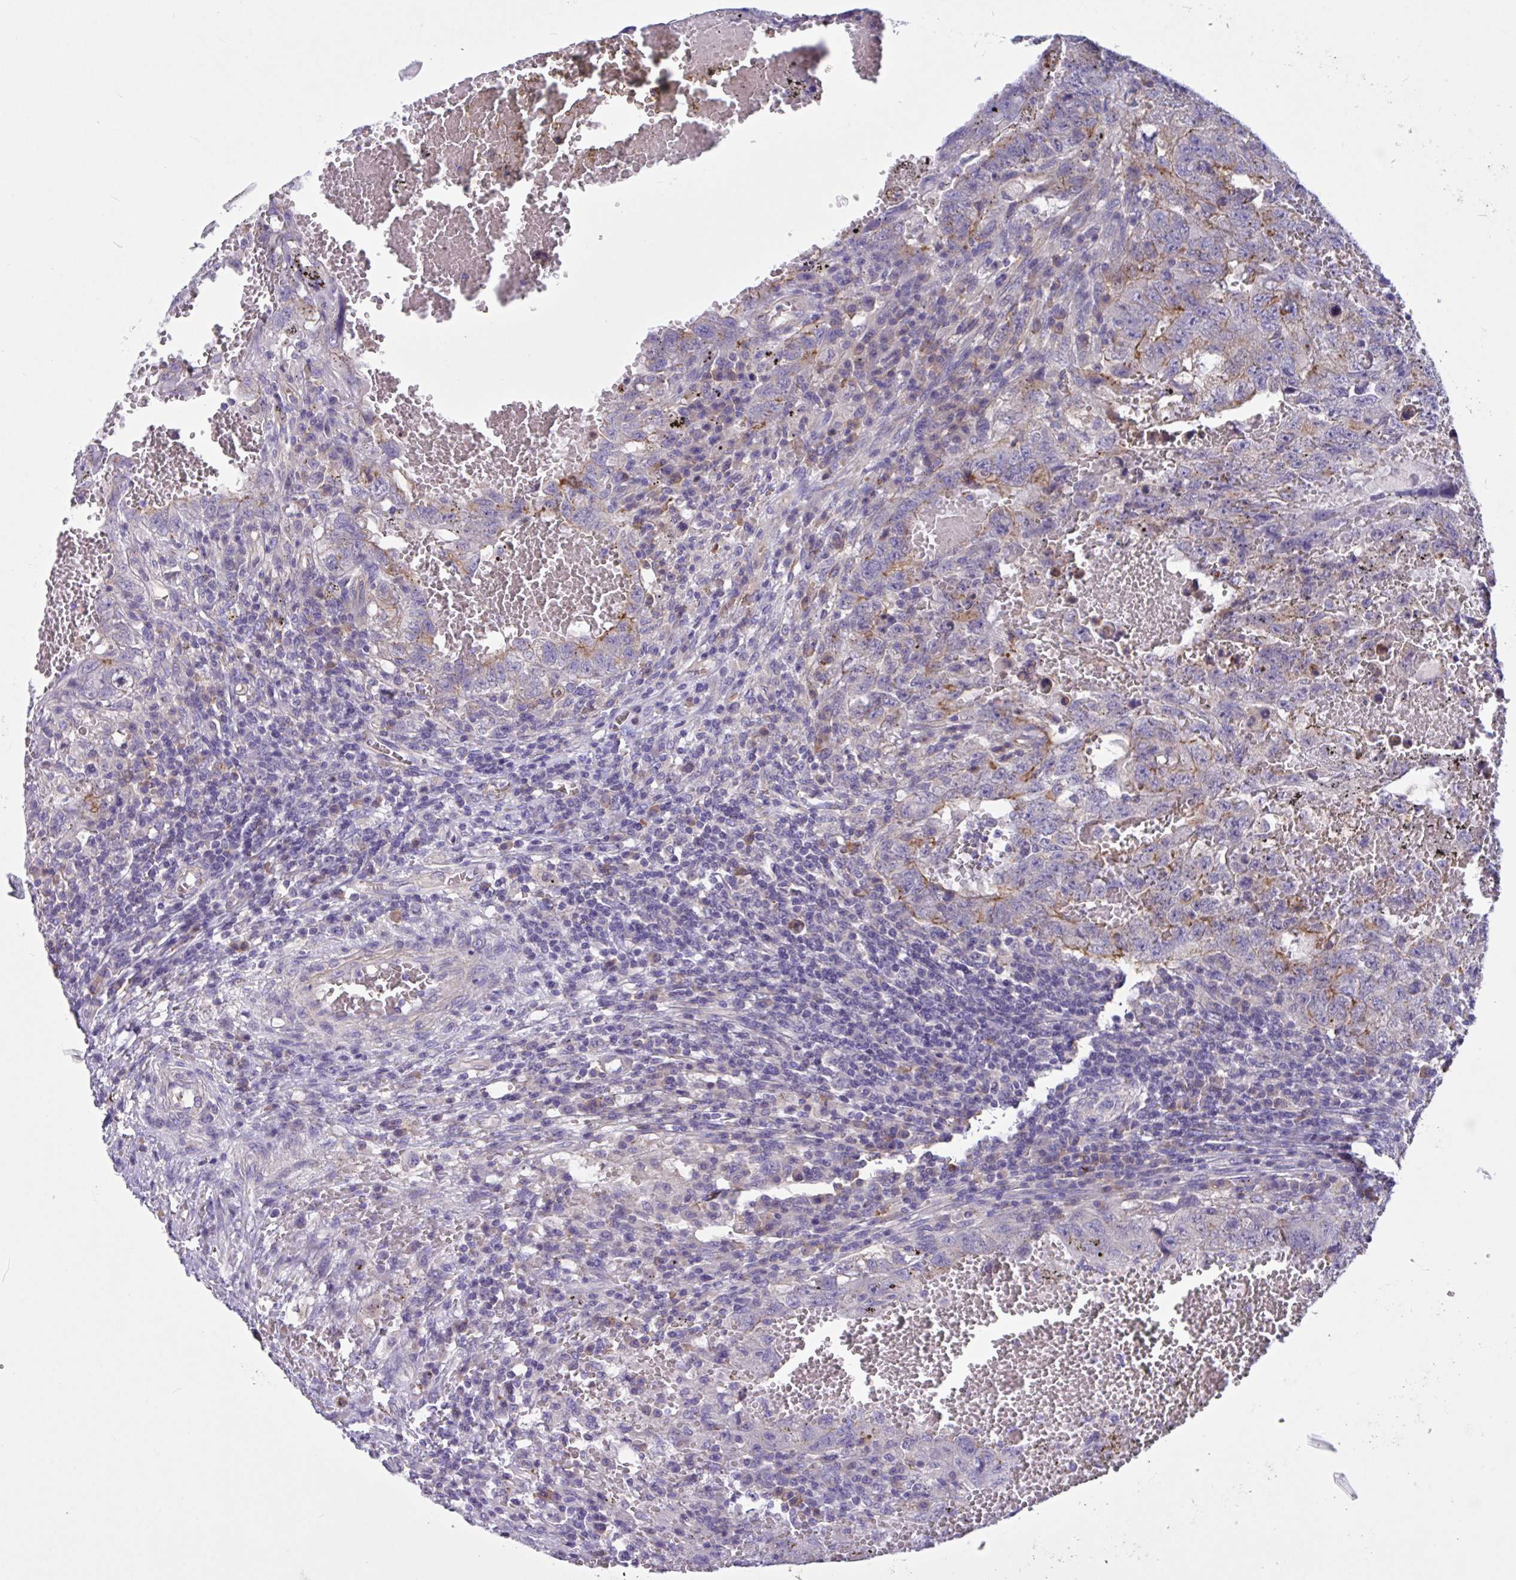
{"staining": {"intensity": "strong", "quantity": "<25%", "location": "cytoplasmic/membranous"}, "tissue": "testis cancer", "cell_type": "Tumor cells", "image_type": "cancer", "snomed": [{"axis": "morphology", "description": "Carcinoma, Embryonal, NOS"}, {"axis": "topography", "description": "Testis"}], "caption": "Immunohistochemical staining of testis cancer shows medium levels of strong cytoplasmic/membranous protein expression in approximately <25% of tumor cells.", "gene": "SLC66A1", "patient": {"sex": "male", "age": 26}}